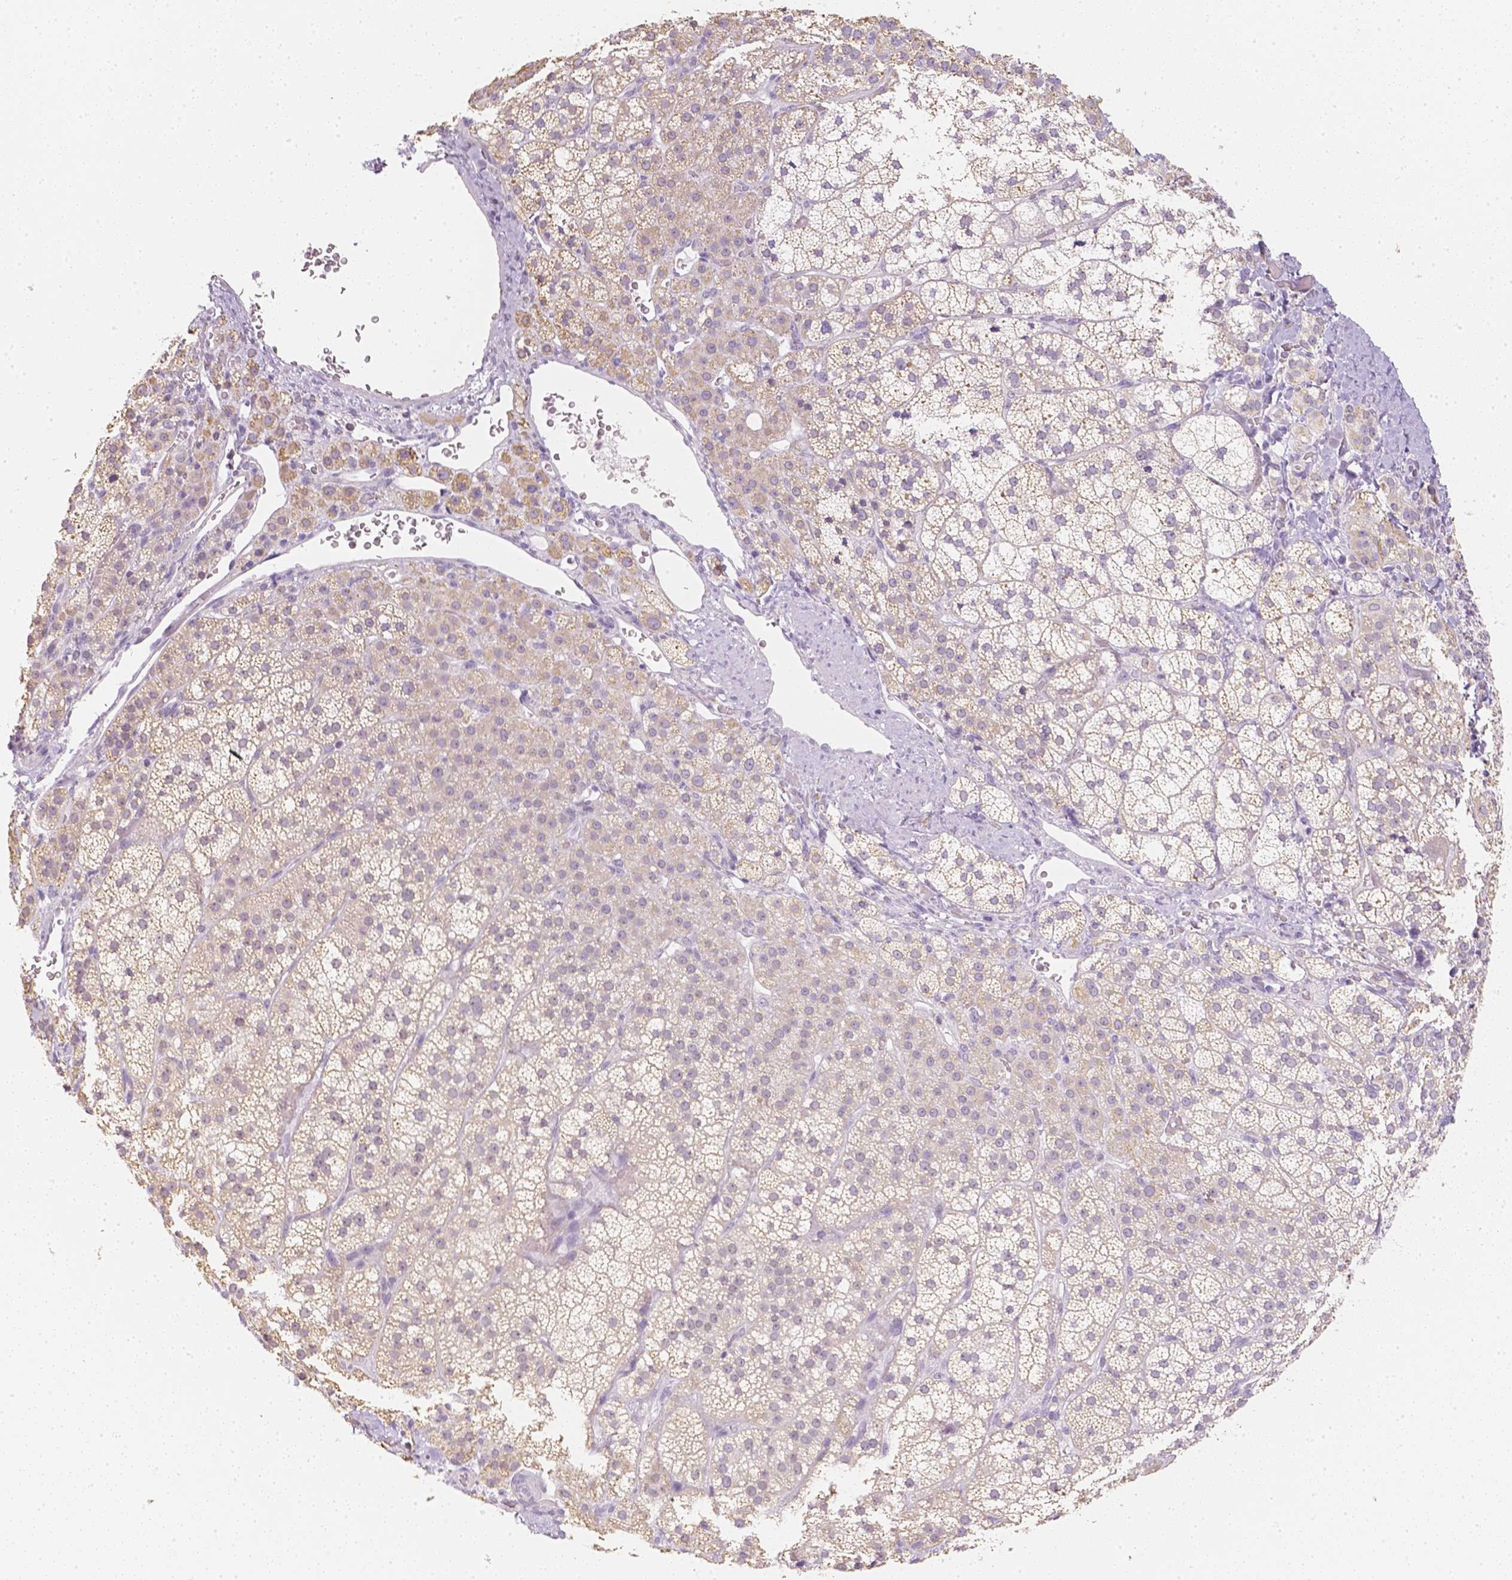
{"staining": {"intensity": "weak", "quantity": ">75%", "location": "cytoplasmic/membranous"}, "tissue": "adrenal gland", "cell_type": "Glandular cells", "image_type": "normal", "snomed": [{"axis": "morphology", "description": "Normal tissue, NOS"}, {"axis": "topography", "description": "Adrenal gland"}], "caption": "Adrenal gland was stained to show a protein in brown. There is low levels of weak cytoplasmic/membranous staining in approximately >75% of glandular cells.", "gene": "NVL", "patient": {"sex": "female", "age": 60}}